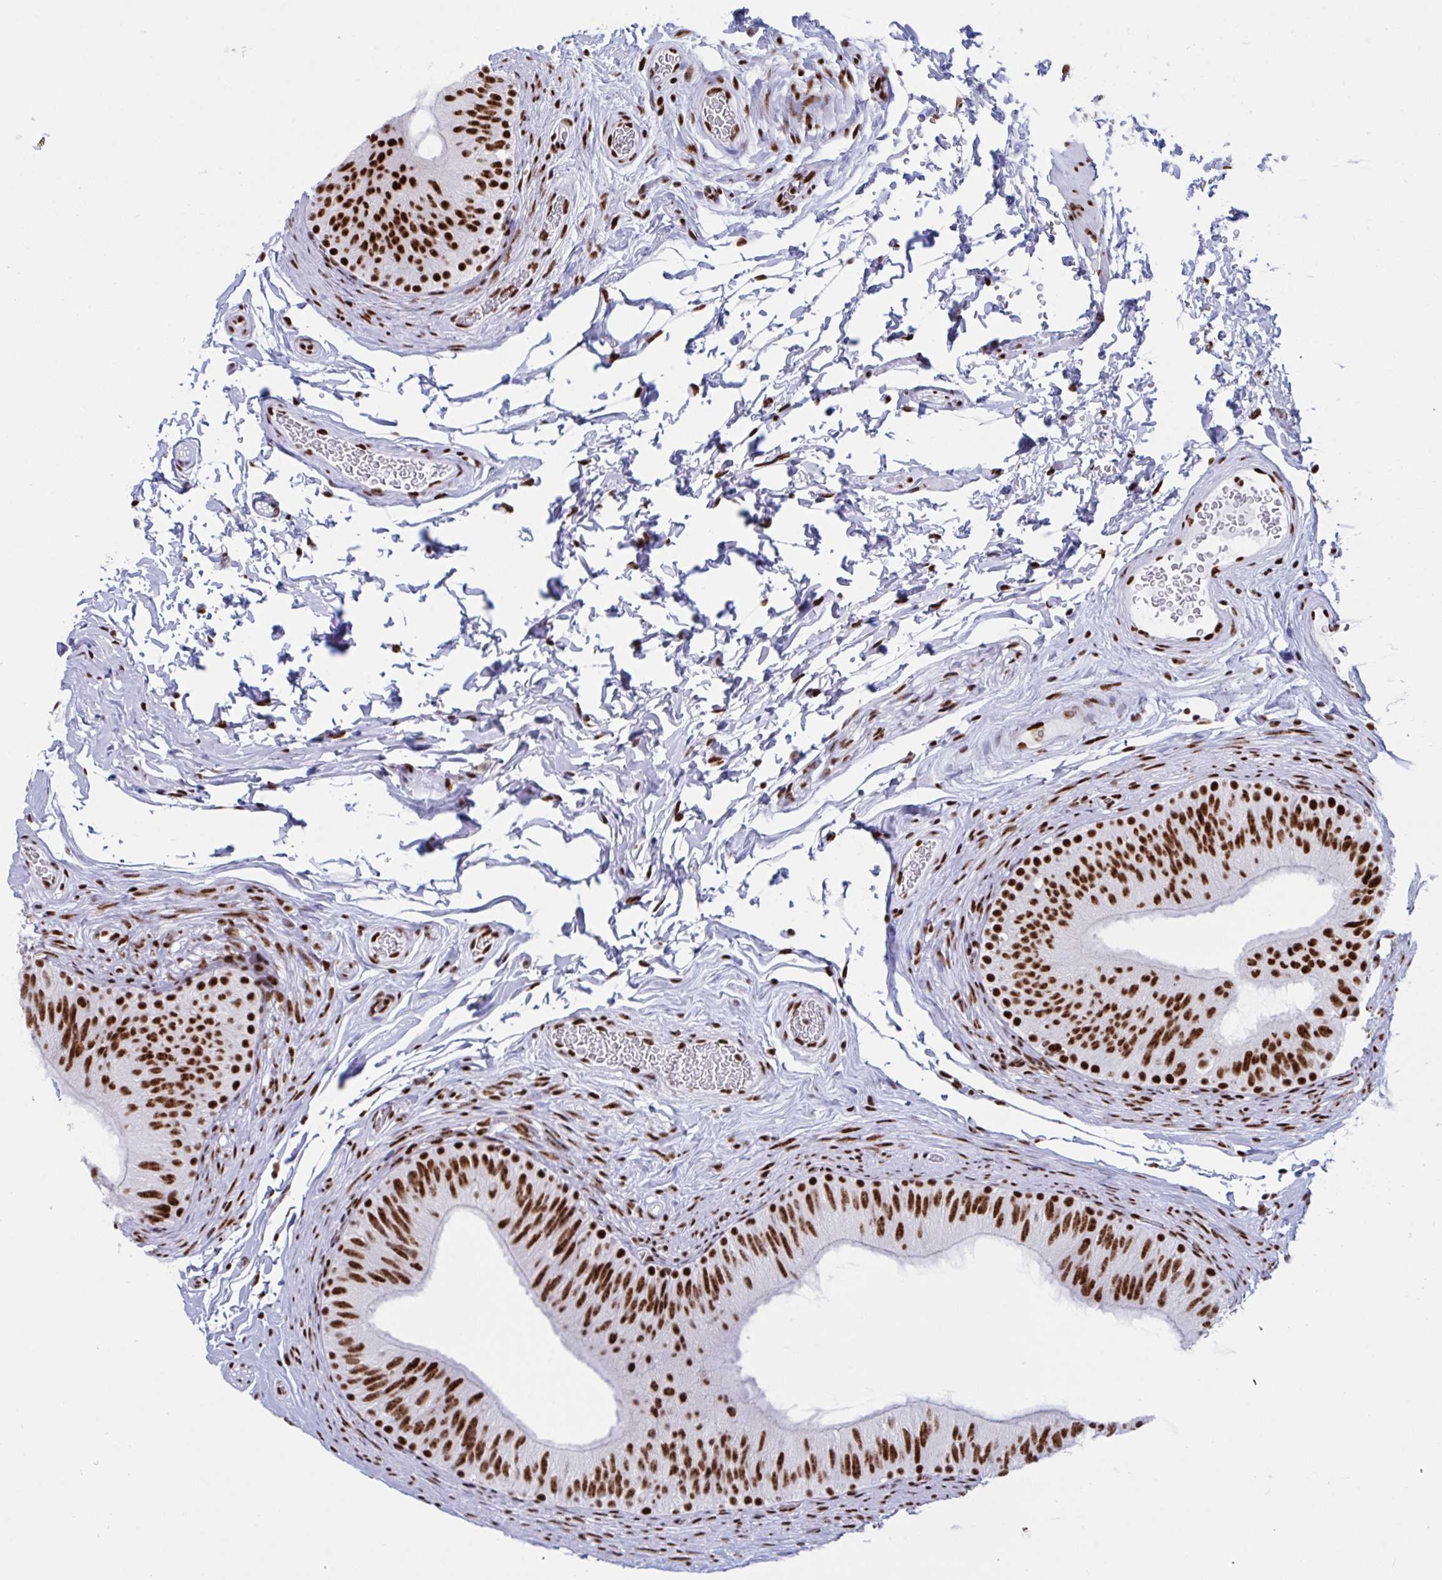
{"staining": {"intensity": "strong", "quantity": ">75%", "location": "nuclear"}, "tissue": "epididymis", "cell_type": "Glandular cells", "image_type": "normal", "snomed": [{"axis": "morphology", "description": "Normal tissue, NOS"}, {"axis": "topography", "description": "Epididymis, spermatic cord, NOS"}, {"axis": "topography", "description": "Epididymis"}], "caption": "Approximately >75% of glandular cells in benign human epididymis display strong nuclear protein expression as visualized by brown immunohistochemical staining.", "gene": "IKZF2", "patient": {"sex": "male", "age": 31}}